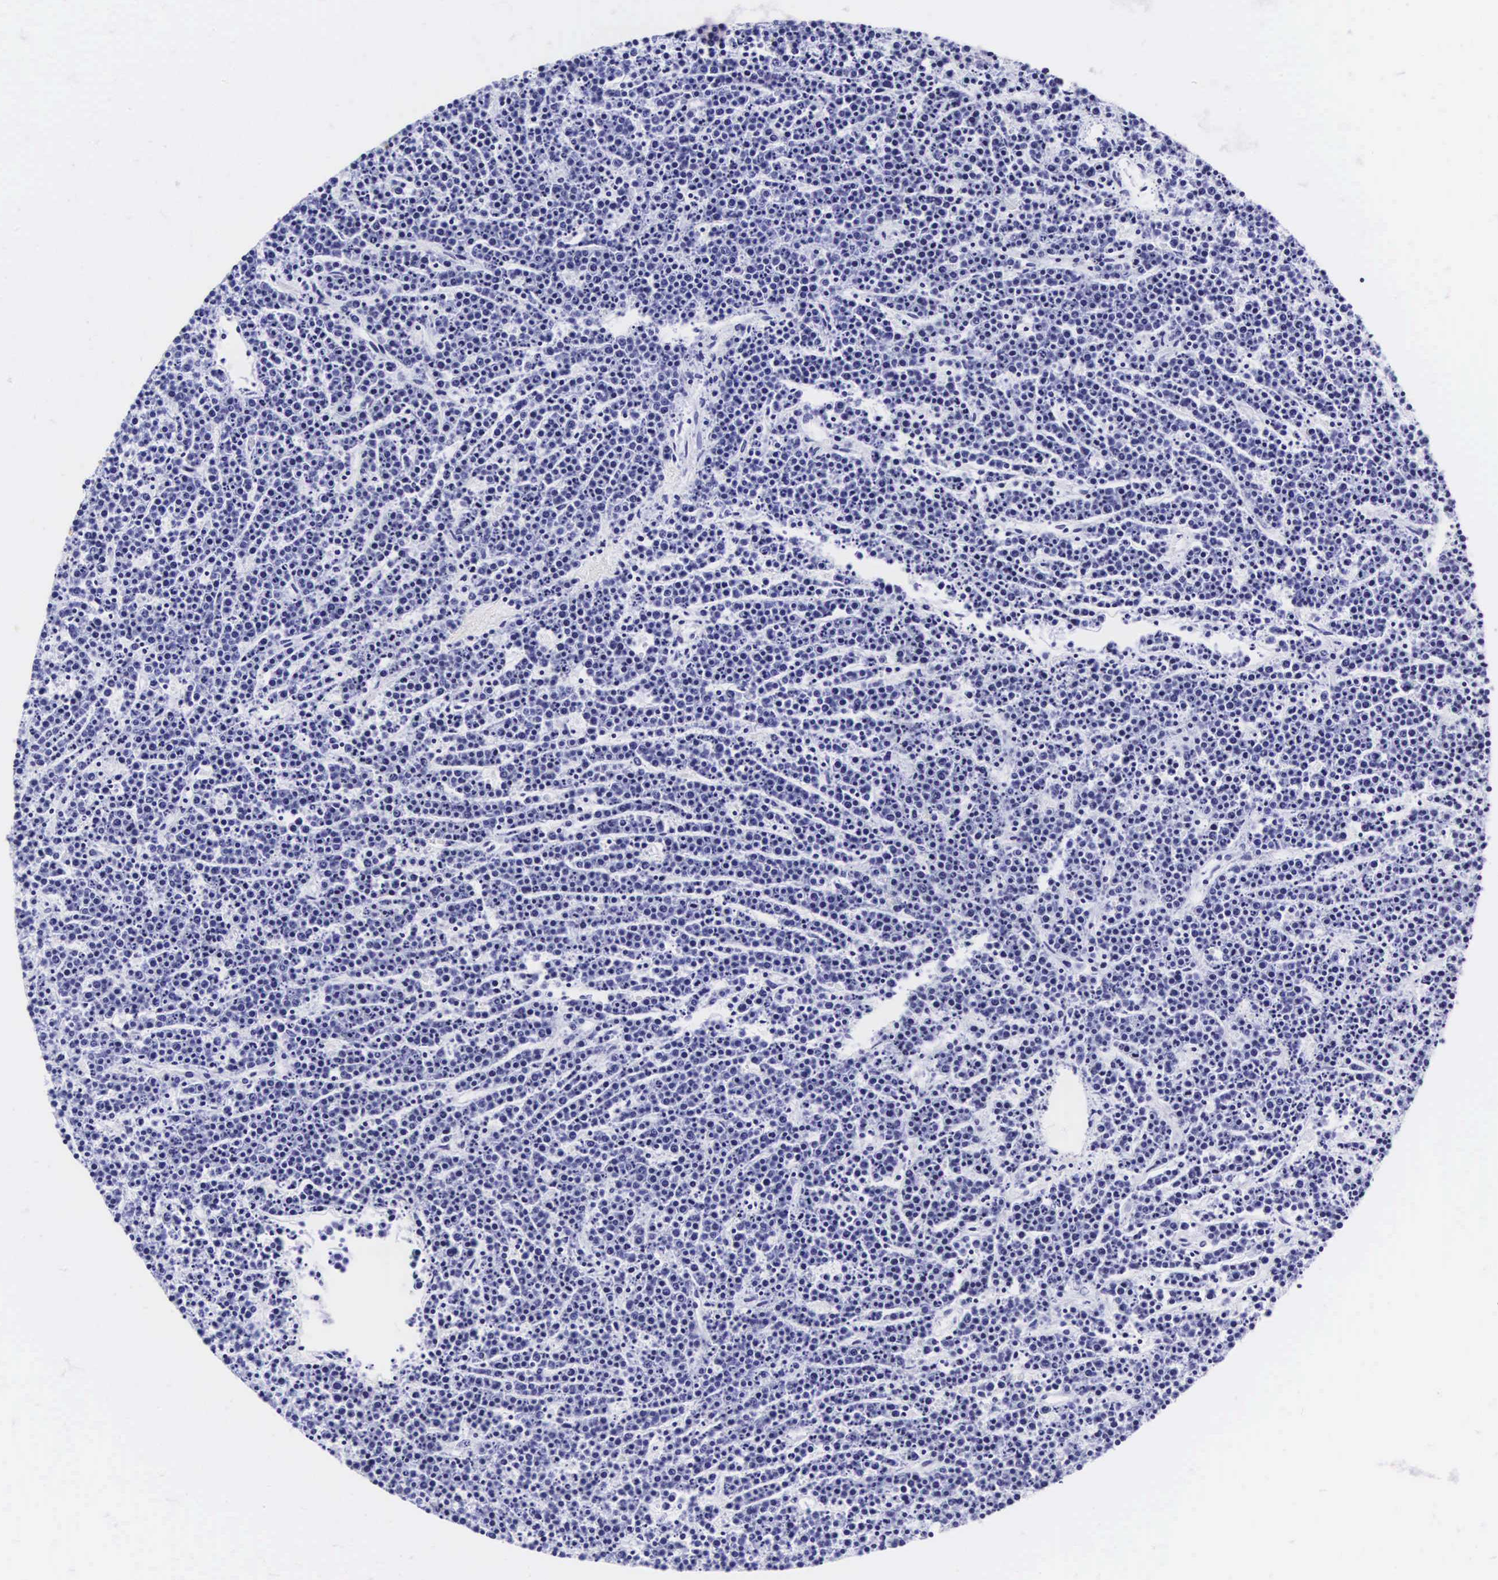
{"staining": {"intensity": "negative", "quantity": "none", "location": "none"}, "tissue": "lymphoma", "cell_type": "Tumor cells", "image_type": "cancer", "snomed": [{"axis": "morphology", "description": "Malignant lymphoma, non-Hodgkin's type, High grade"}, {"axis": "topography", "description": "Ovary"}], "caption": "High-grade malignant lymphoma, non-Hodgkin's type stained for a protein using IHC shows no staining tumor cells.", "gene": "CD1A", "patient": {"sex": "female", "age": 56}}